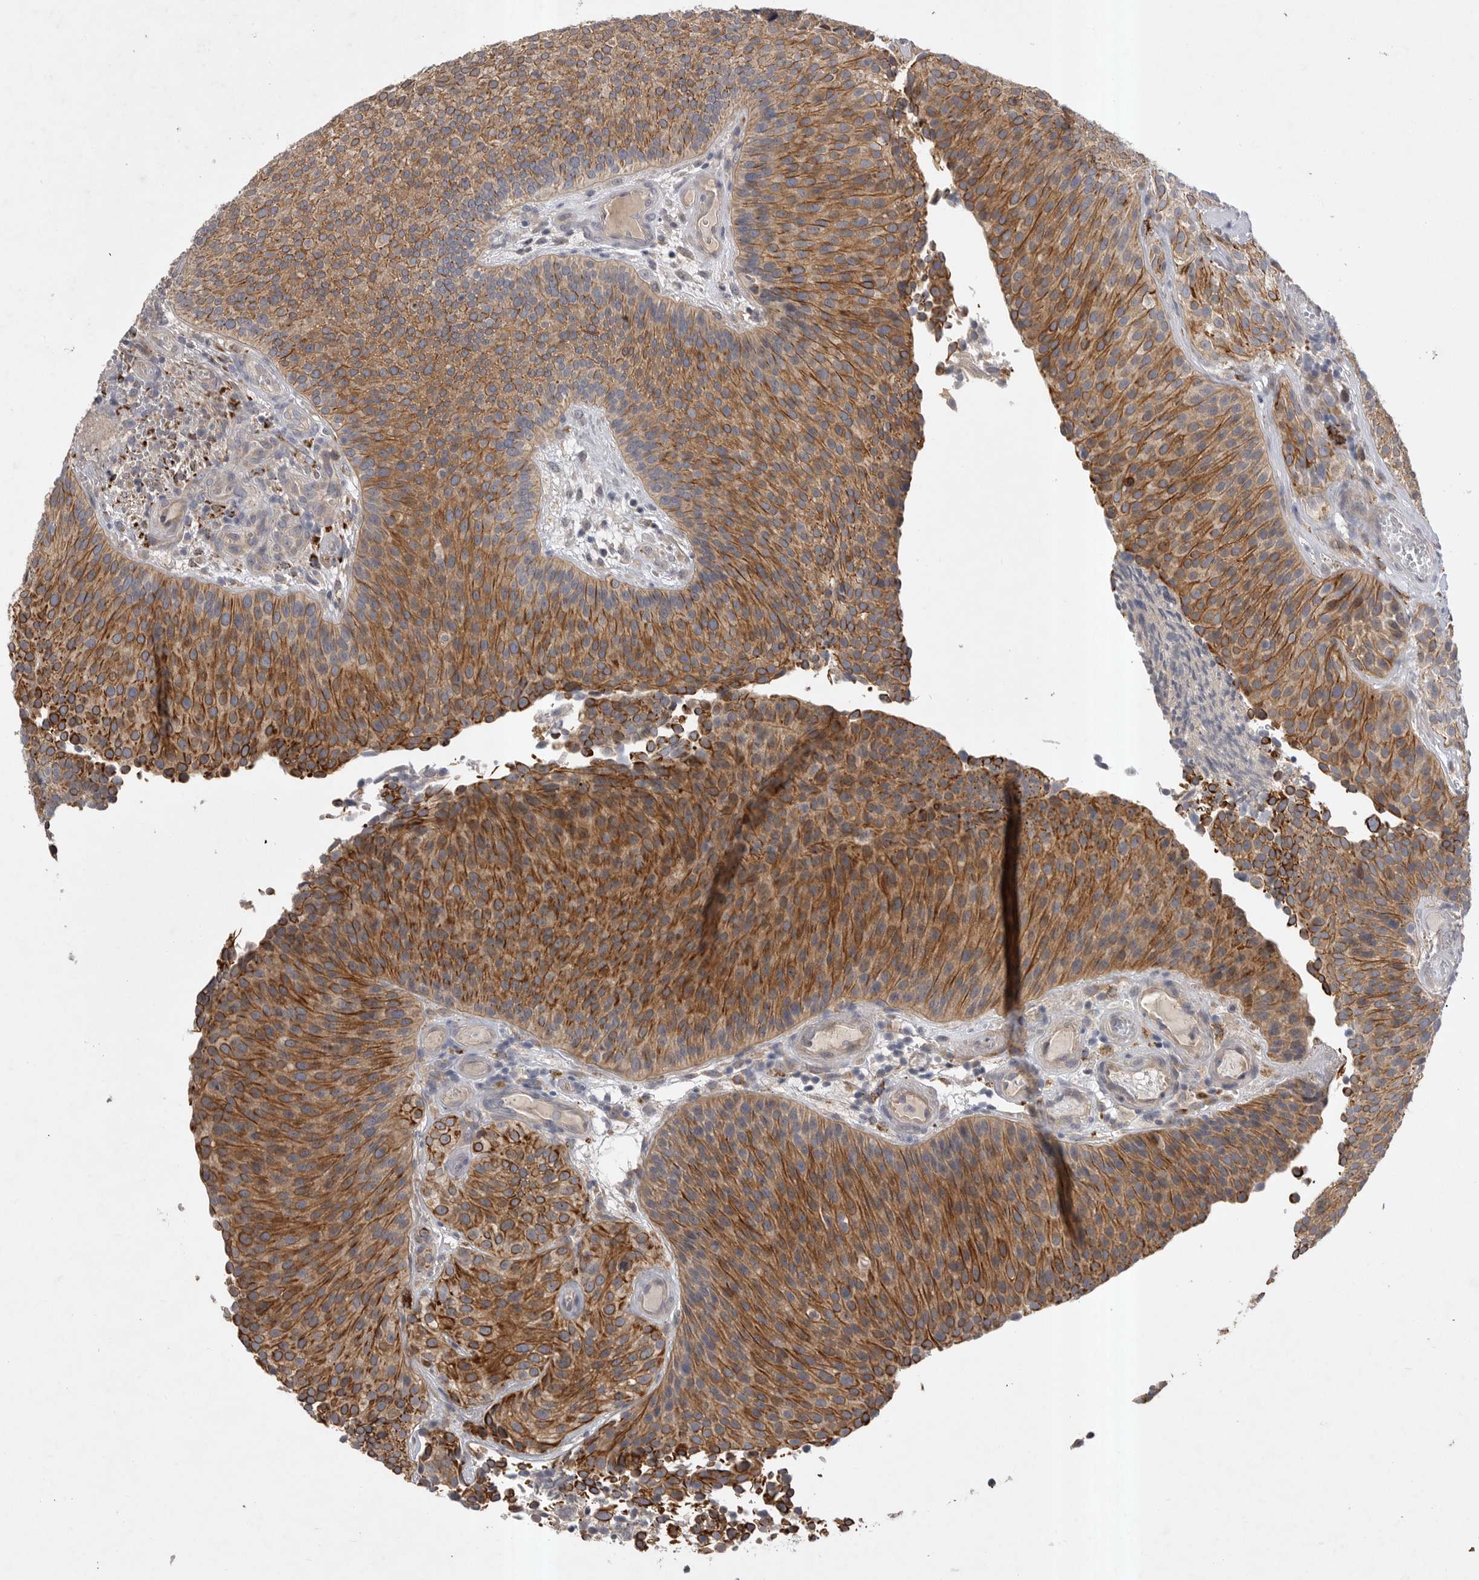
{"staining": {"intensity": "moderate", "quantity": ">75%", "location": "cytoplasmic/membranous"}, "tissue": "urothelial cancer", "cell_type": "Tumor cells", "image_type": "cancer", "snomed": [{"axis": "morphology", "description": "Urothelial carcinoma, Low grade"}, {"axis": "topography", "description": "Urinary bladder"}], "caption": "A high-resolution histopathology image shows immunohistochemistry staining of urothelial carcinoma (low-grade), which reveals moderate cytoplasmic/membranous positivity in approximately >75% of tumor cells.", "gene": "DHDDS", "patient": {"sex": "male", "age": 86}}